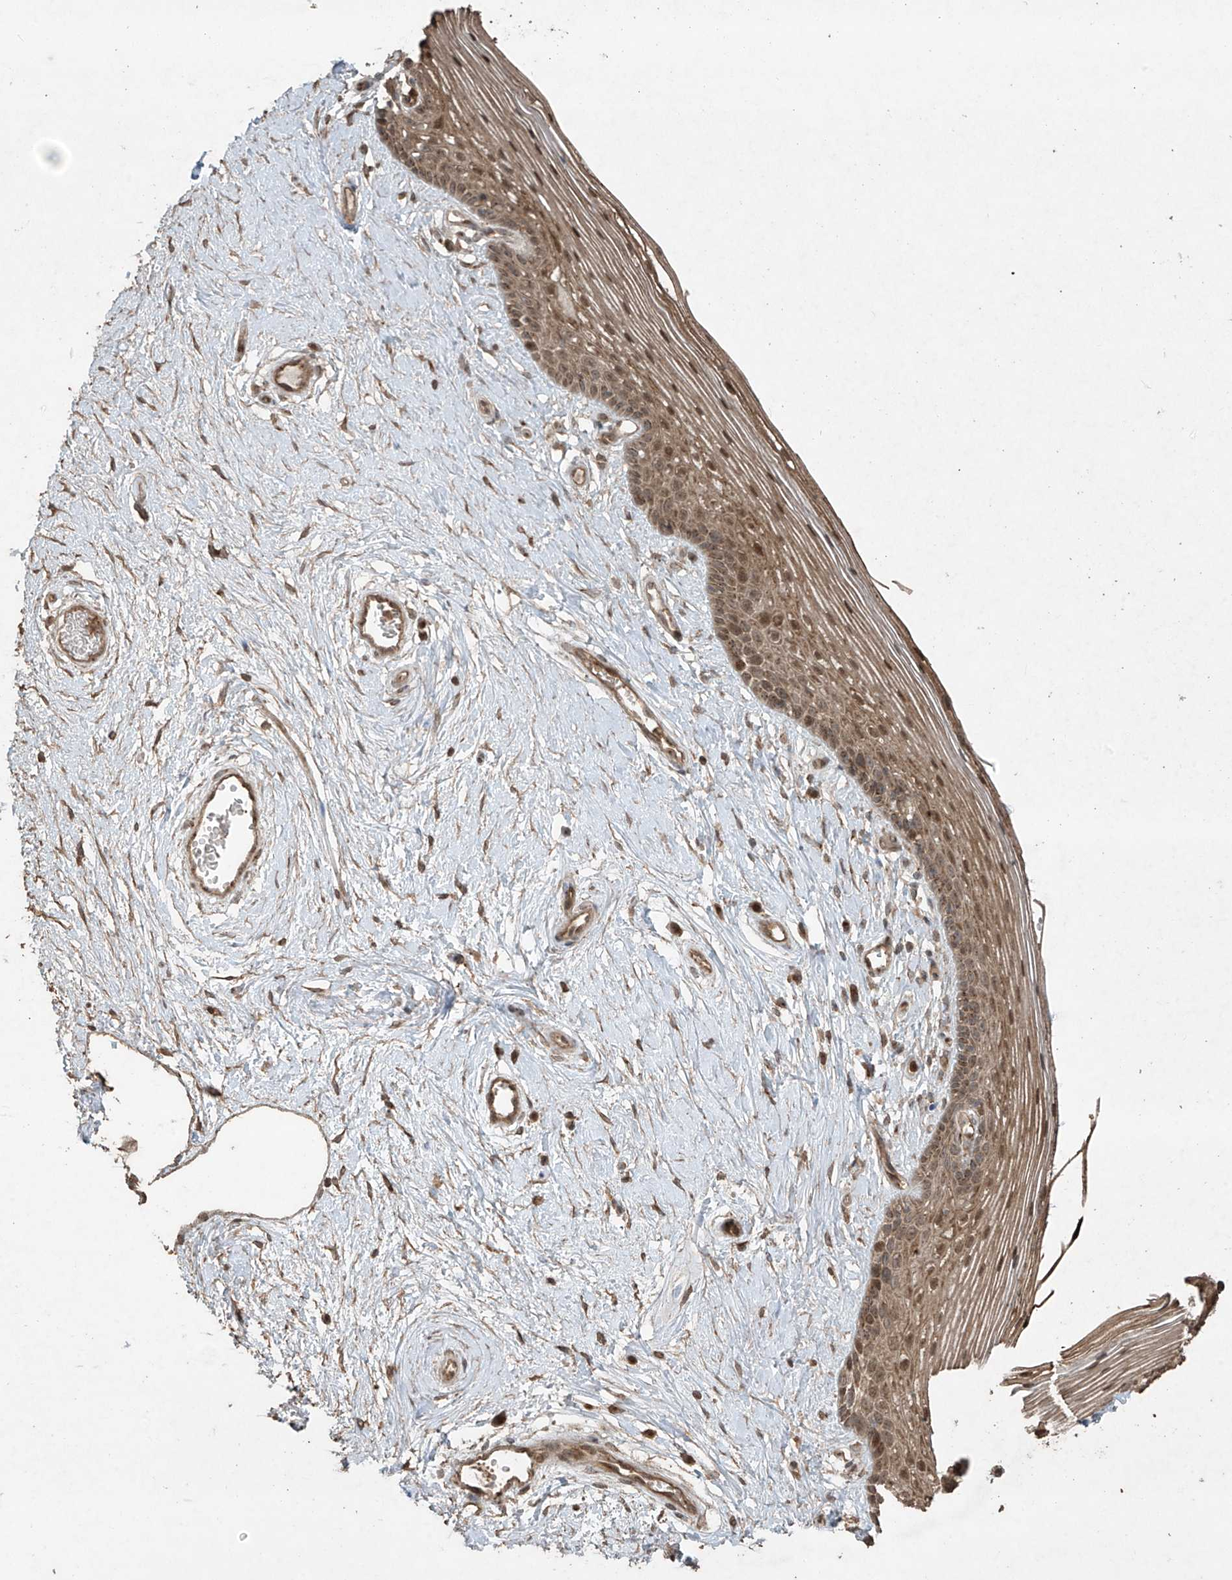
{"staining": {"intensity": "moderate", "quantity": ">75%", "location": "cytoplasmic/membranous,nuclear"}, "tissue": "vagina", "cell_type": "Squamous epithelial cells", "image_type": "normal", "snomed": [{"axis": "morphology", "description": "Normal tissue, NOS"}, {"axis": "topography", "description": "Vagina"}], "caption": "A histopathology image of vagina stained for a protein exhibits moderate cytoplasmic/membranous,nuclear brown staining in squamous epithelial cells. (IHC, brightfield microscopy, high magnification).", "gene": "PGPEP1", "patient": {"sex": "female", "age": 46}}